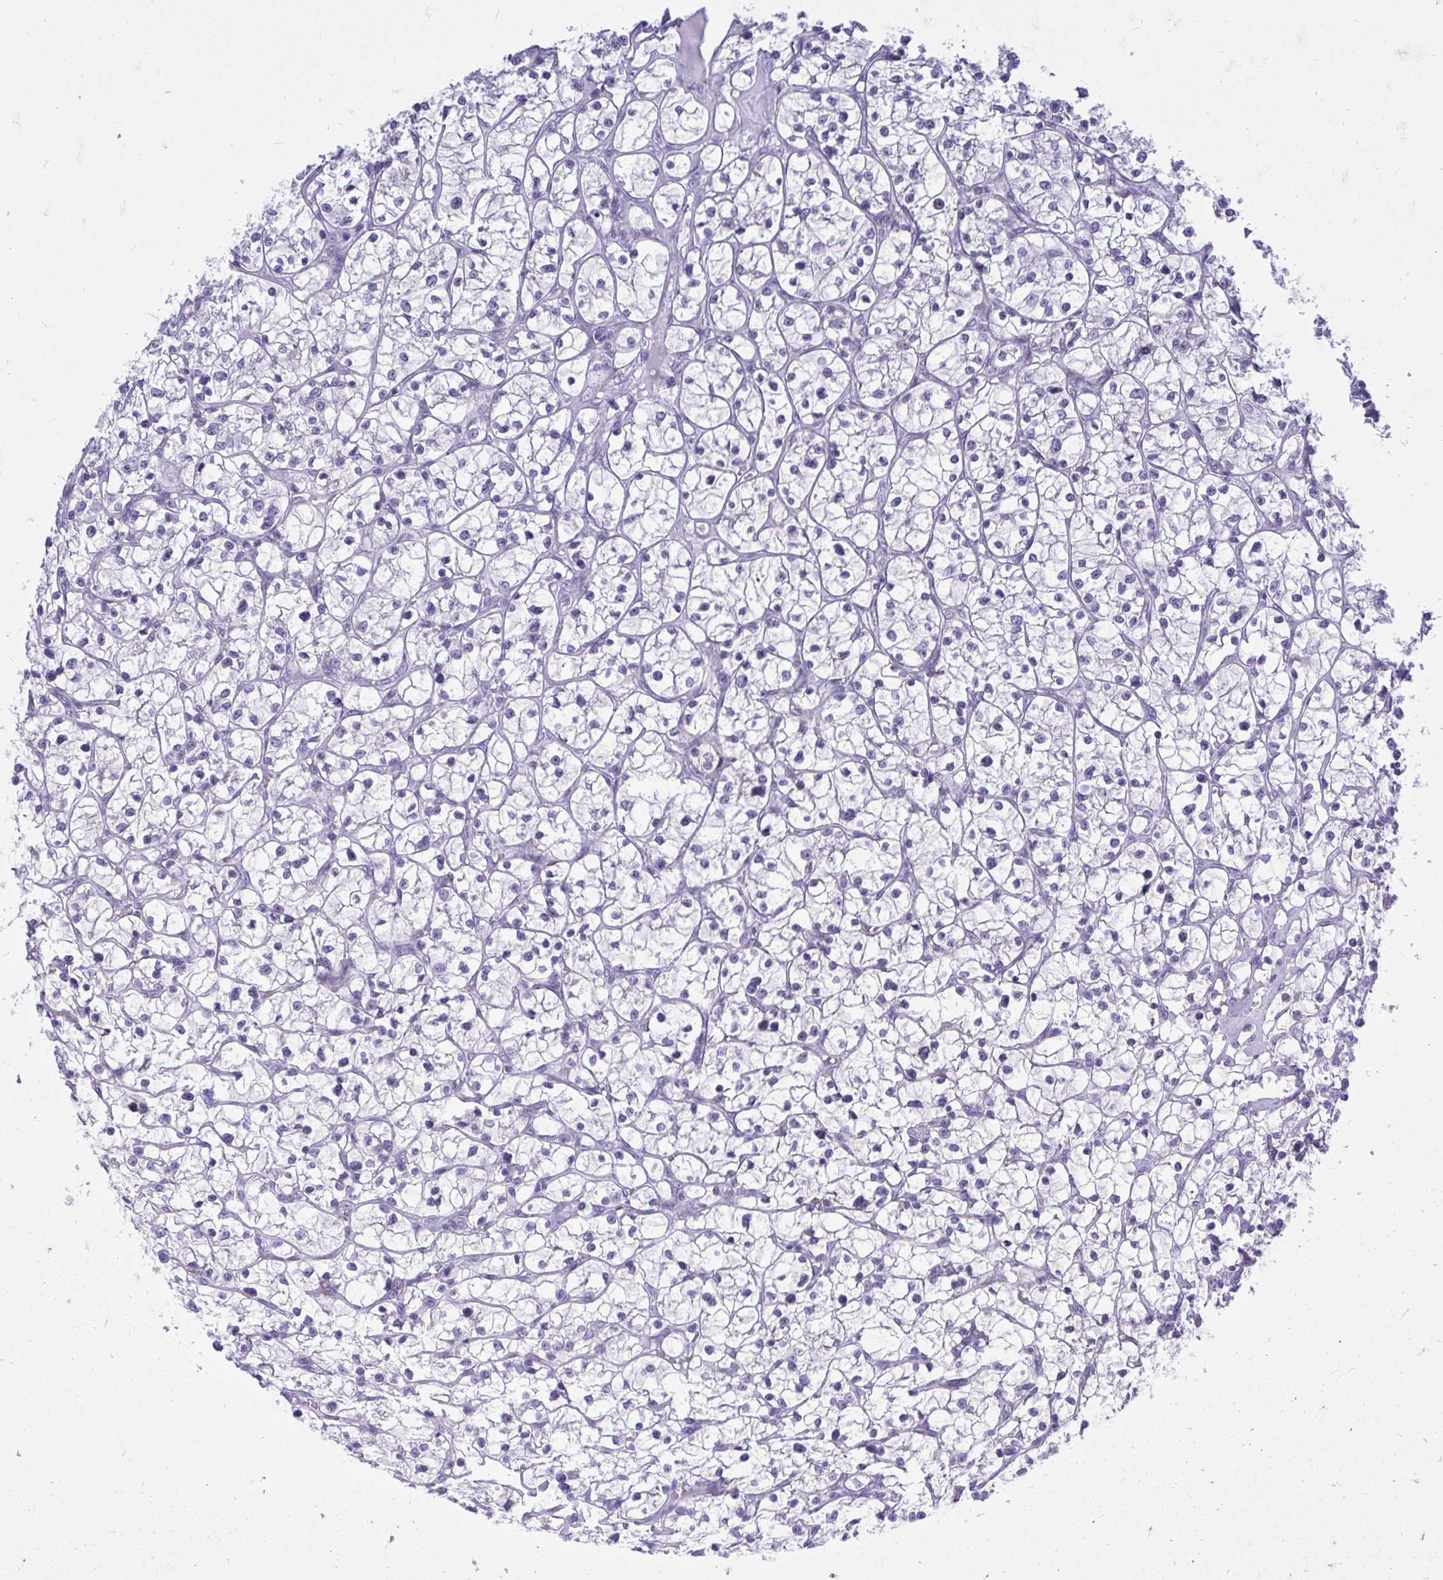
{"staining": {"intensity": "negative", "quantity": "none", "location": "none"}, "tissue": "renal cancer", "cell_type": "Tumor cells", "image_type": "cancer", "snomed": [{"axis": "morphology", "description": "Adenocarcinoma, NOS"}, {"axis": "topography", "description": "Kidney"}], "caption": "Protein analysis of renal cancer (adenocarcinoma) demonstrates no significant expression in tumor cells.", "gene": "GABRA1", "patient": {"sex": "female", "age": 64}}